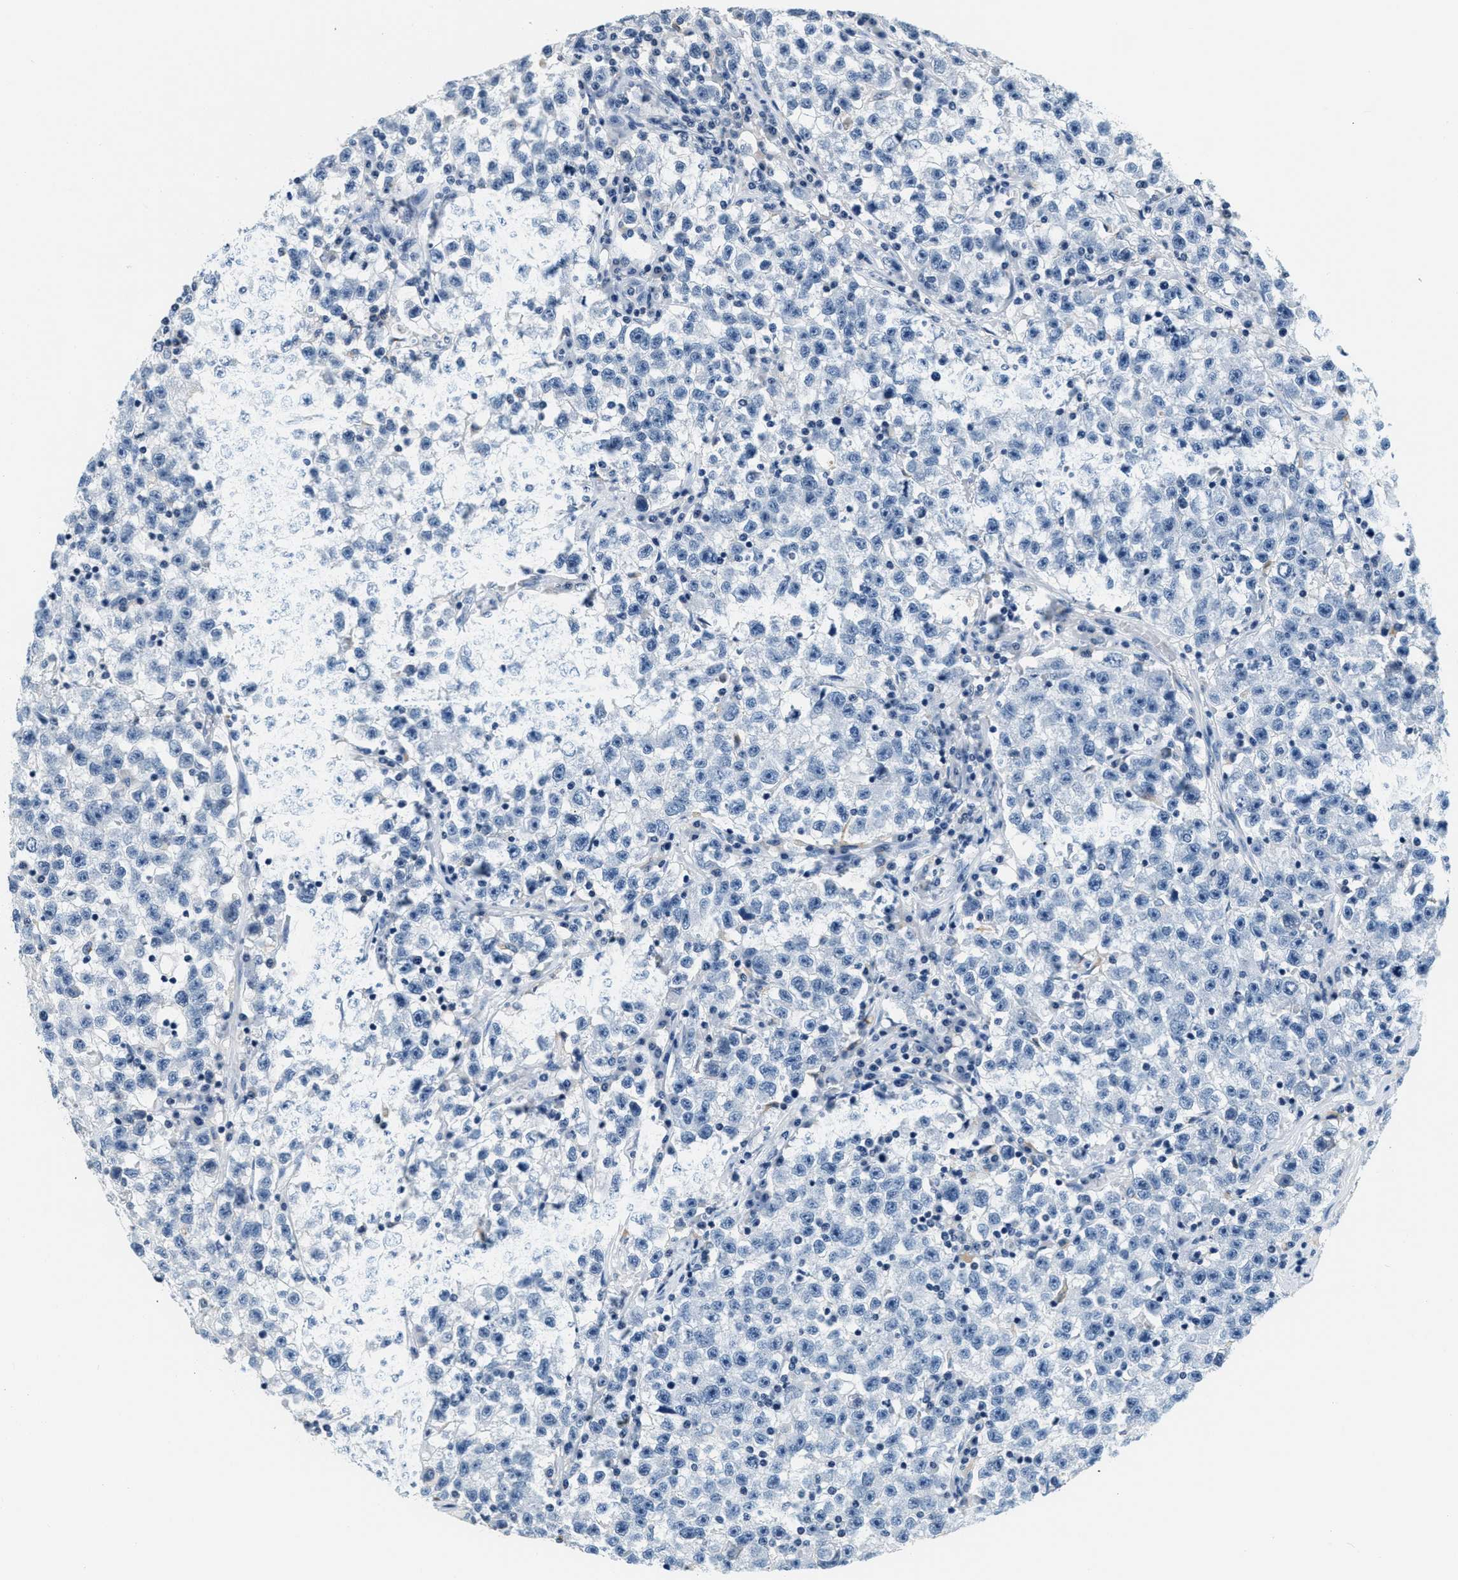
{"staining": {"intensity": "negative", "quantity": "none", "location": "none"}, "tissue": "testis cancer", "cell_type": "Tumor cells", "image_type": "cancer", "snomed": [{"axis": "morphology", "description": "Seminoma, NOS"}, {"axis": "topography", "description": "Testis"}], "caption": "A high-resolution histopathology image shows IHC staining of testis cancer (seminoma), which demonstrates no significant positivity in tumor cells. The staining was performed using DAB to visualize the protein expression in brown, while the nuclei were stained in blue with hematoxylin (Magnification: 20x).", "gene": "CA4", "patient": {"sex": "male", "age": 22}}